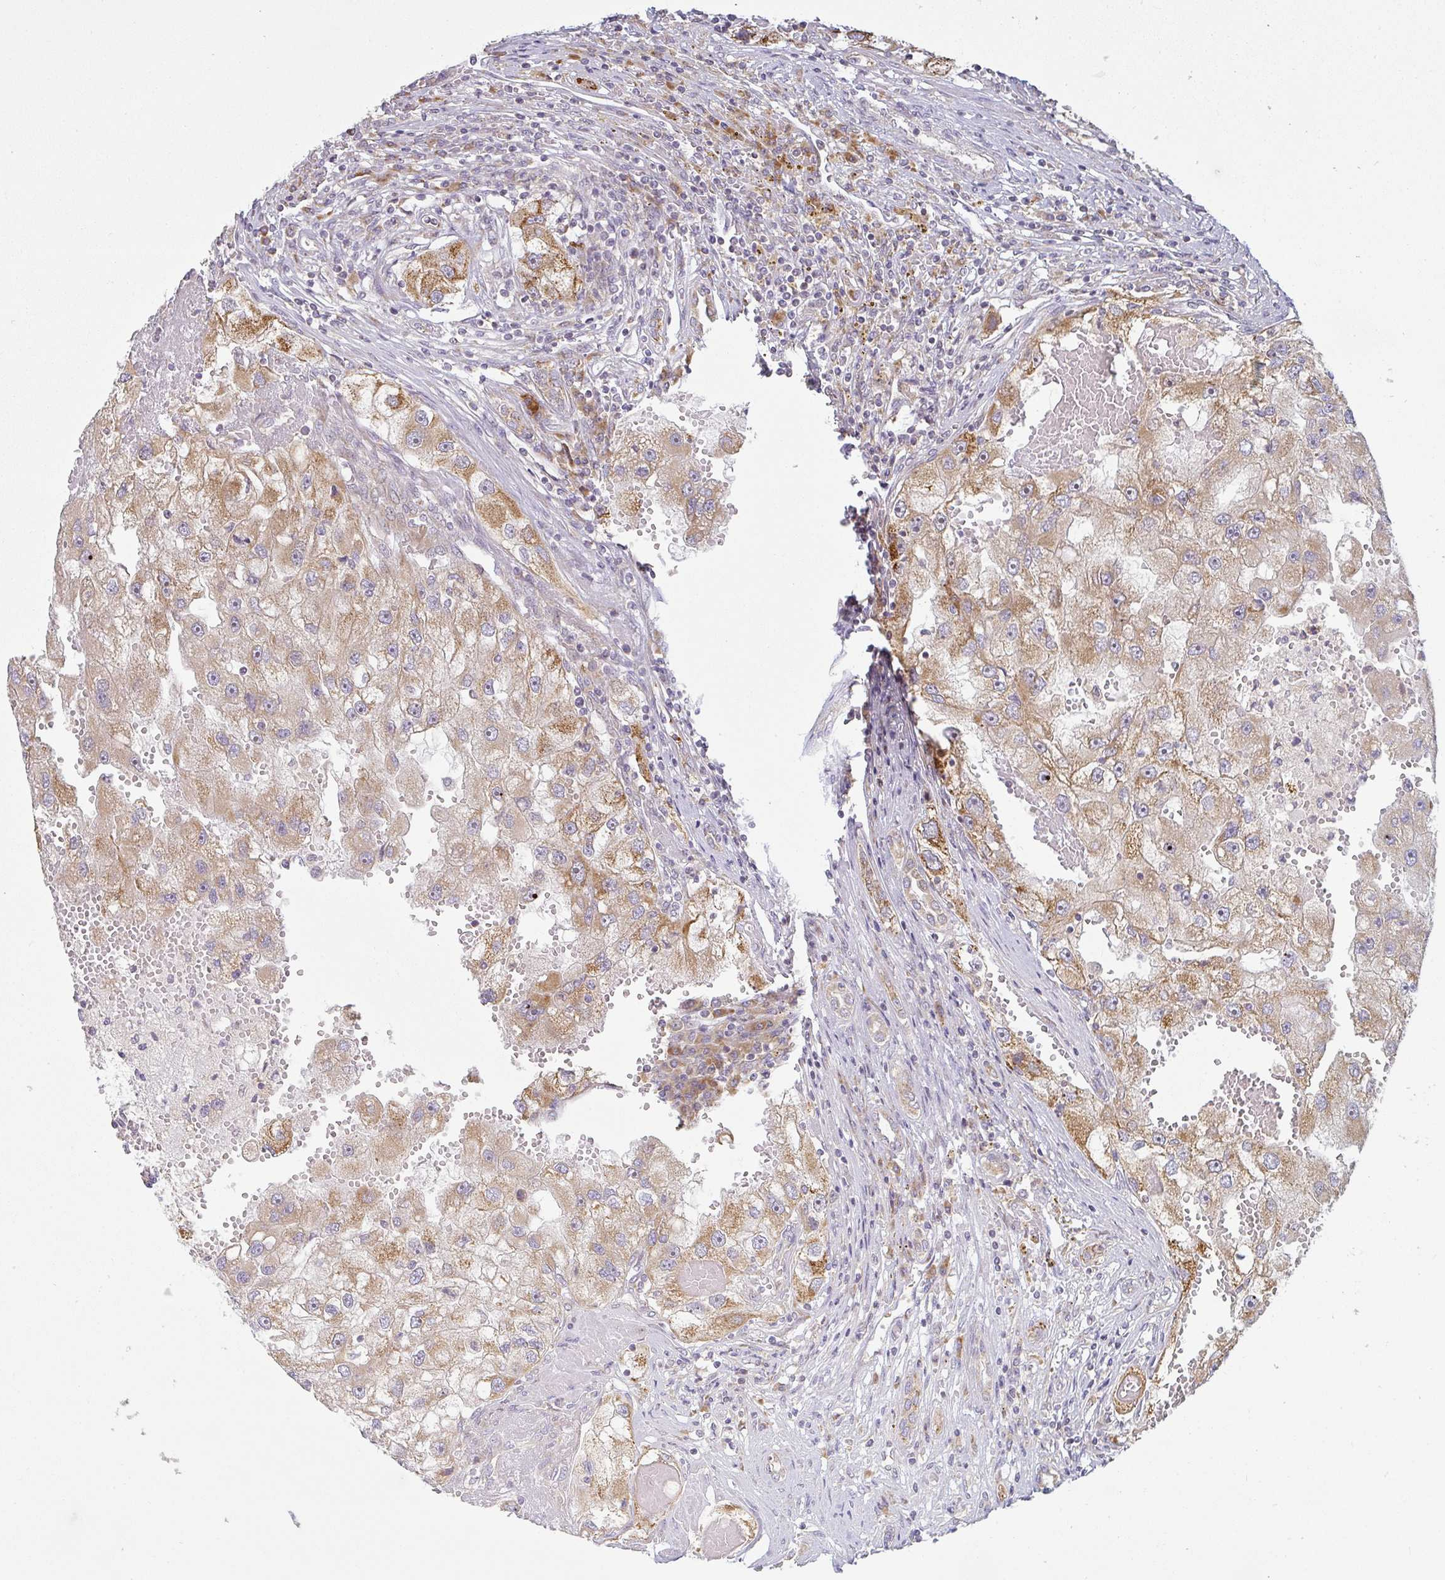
{"staining": {"intensity": "moderate", "quantity": ">75%", "location": "cytoplasmic/membranous"}, "tissue": "renal cancer", "cell_type": "Tumor cells", "image_type": "cancer", "snomed": [{"axis": "morphology", "description": "Adenocarcinoma, NOS"}, {"axis": "topography", "description": "Kidney"}], "caption": "This photomicrograph shows renal cancer stained with immunohistochemistry to label a protein in brown. The cytoplasmic/membranous of tumor cells show moderate positivity for the protein. Nuclei are counter-stained blue.", "gene": "MOB1A", "patient": {"sex": "male", "age": 63}}